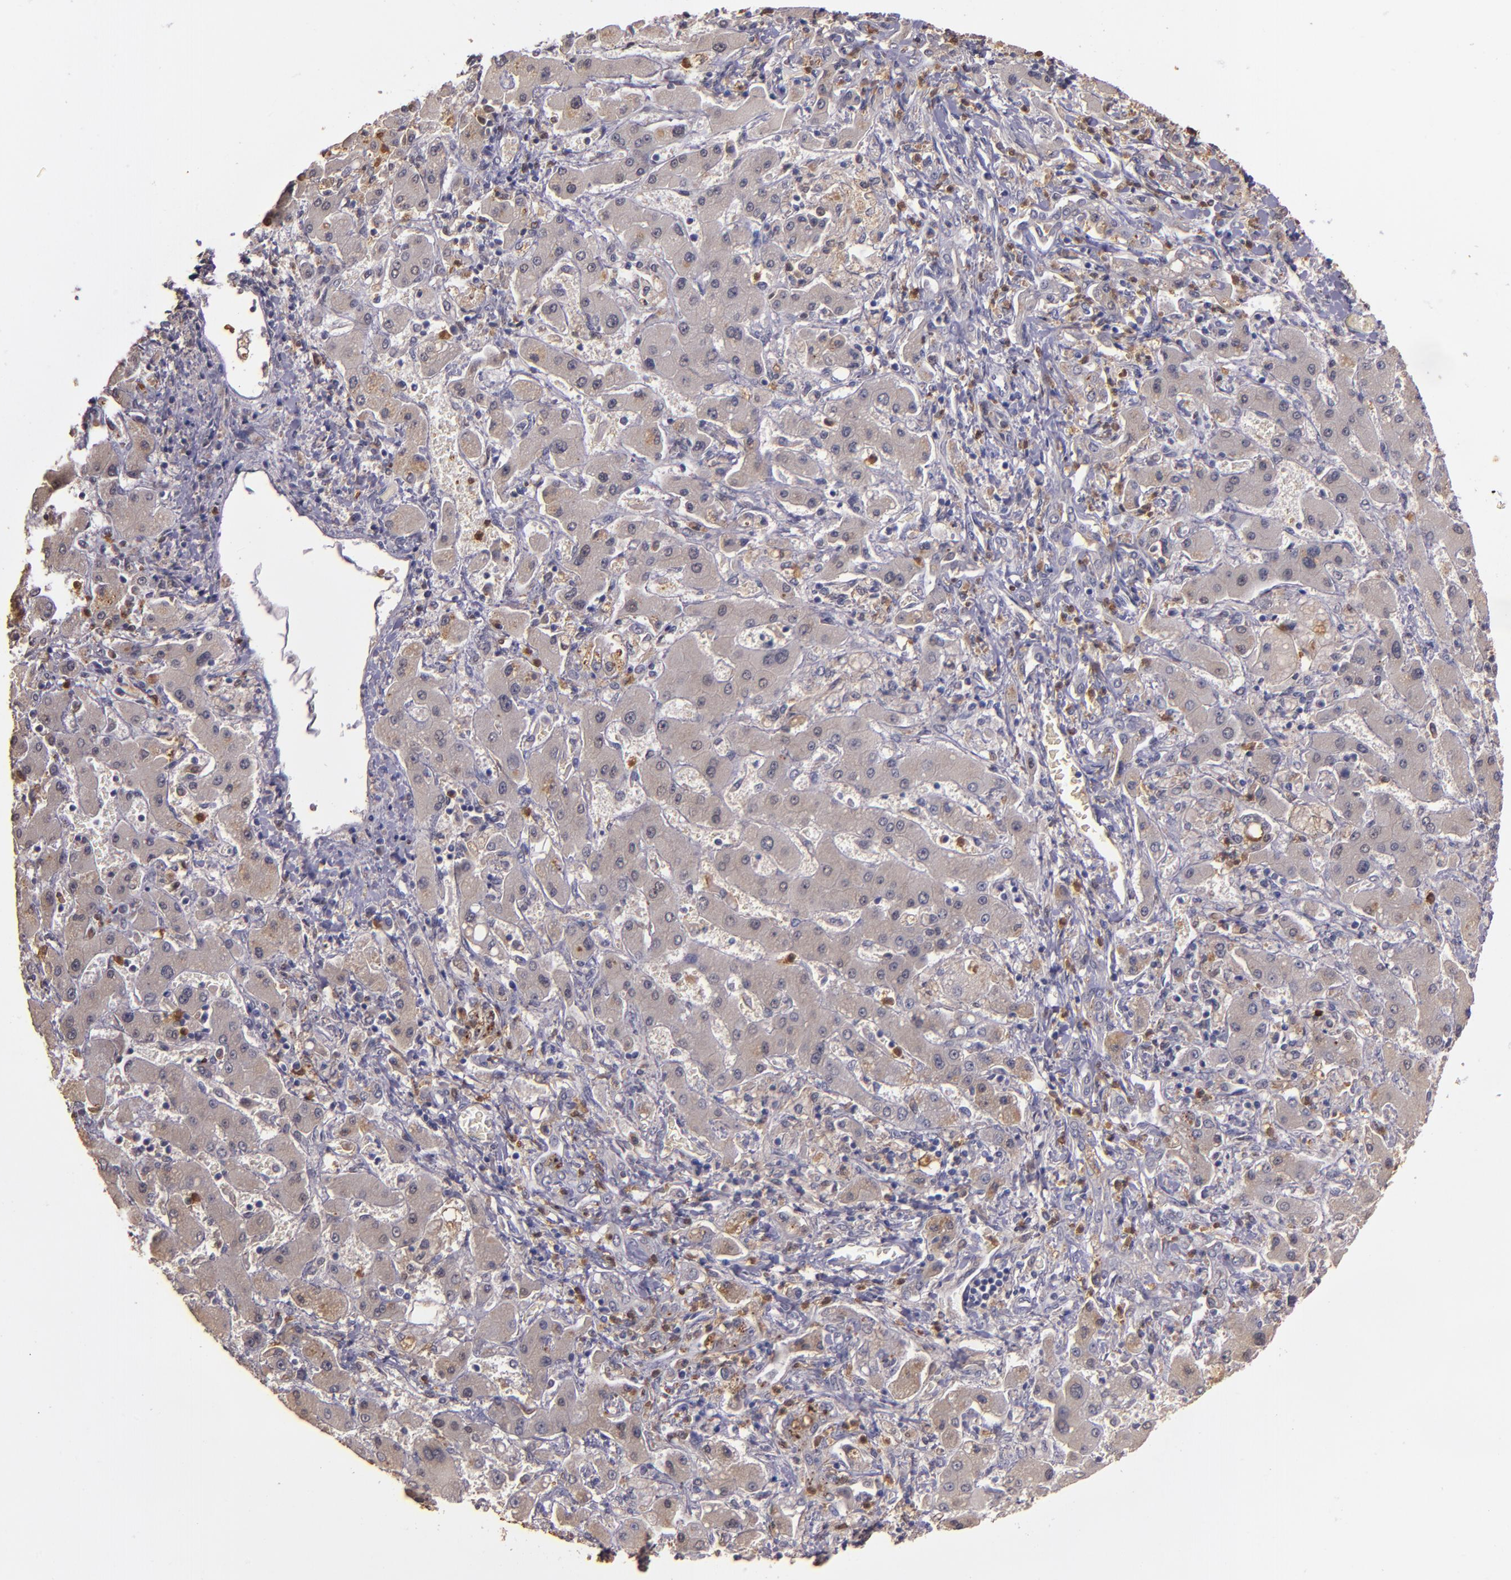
{"staining": {"intensity": "weak", "quantity": ">75%", "location": "cytoplasmic/membranous"}, "tissue": "liver cancer", "cell_type": "Tumor cells", "image_type": "cancer", "snomed": [{"axis": "morphology", "description": "Cholangiocarcinoma"}, {"axis": "topography", "description": "Liver"}], "caption": "Human liver cholangiocarcinoma stained with a protein marker exhibits weak staining in tumor cells.", "gene": "PTS", "patient": {"sex": "male", "age": 50}}